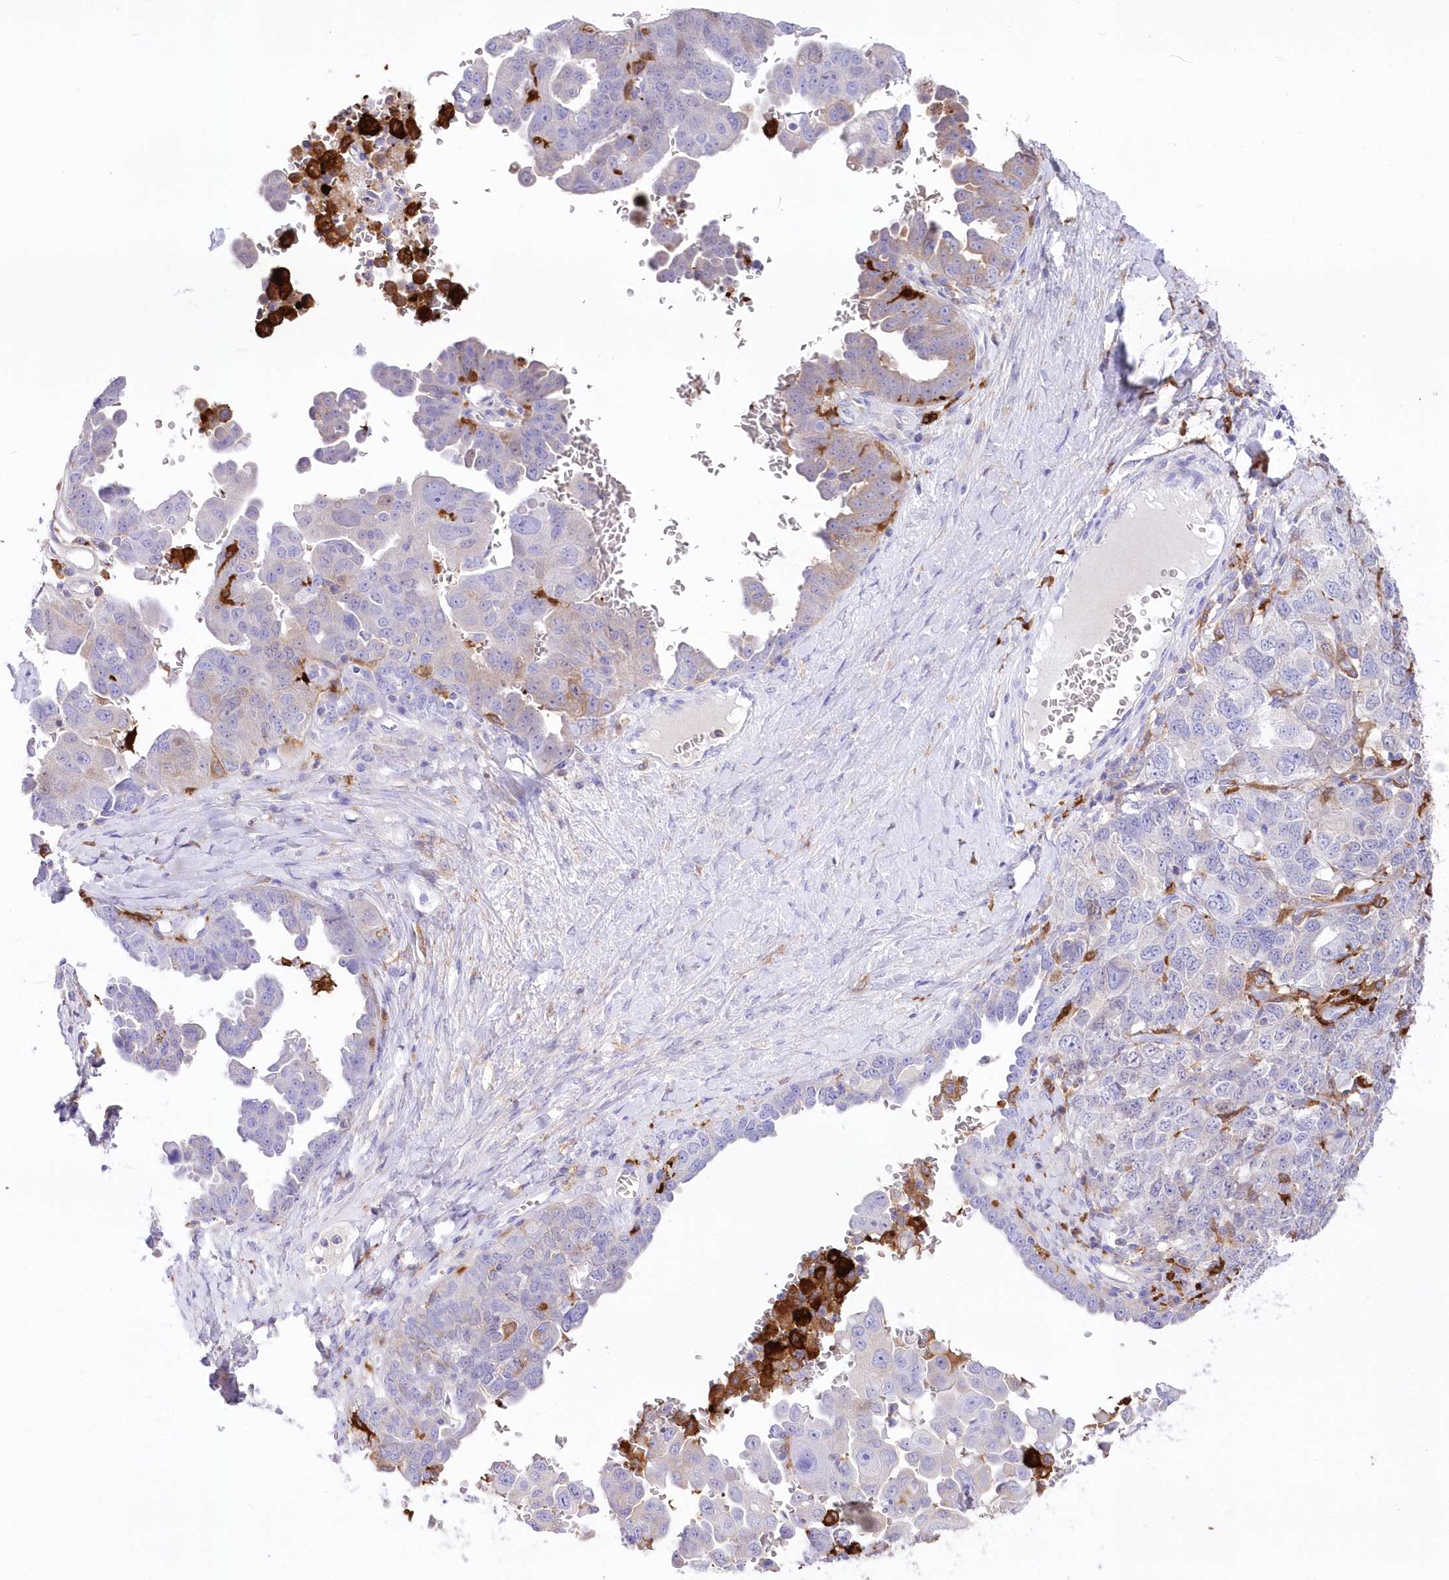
{"staining": {"intensity": "negative", "quantity": "none", "location": "none"}, "tissue": "ovarian cancer", "cell_type": "Tumor cells", "image_type": "cancer", "snomed": [{"axis": "morphology", "description": "Carcinoma, endometroid"}, {"axis": "topography", "description": "Ovary"}], "caption": "Tumor cells show no significant staining in ovarian cancer.", "gene": "DNAJC19", "patient": {"sex": "female", "age": 62}}